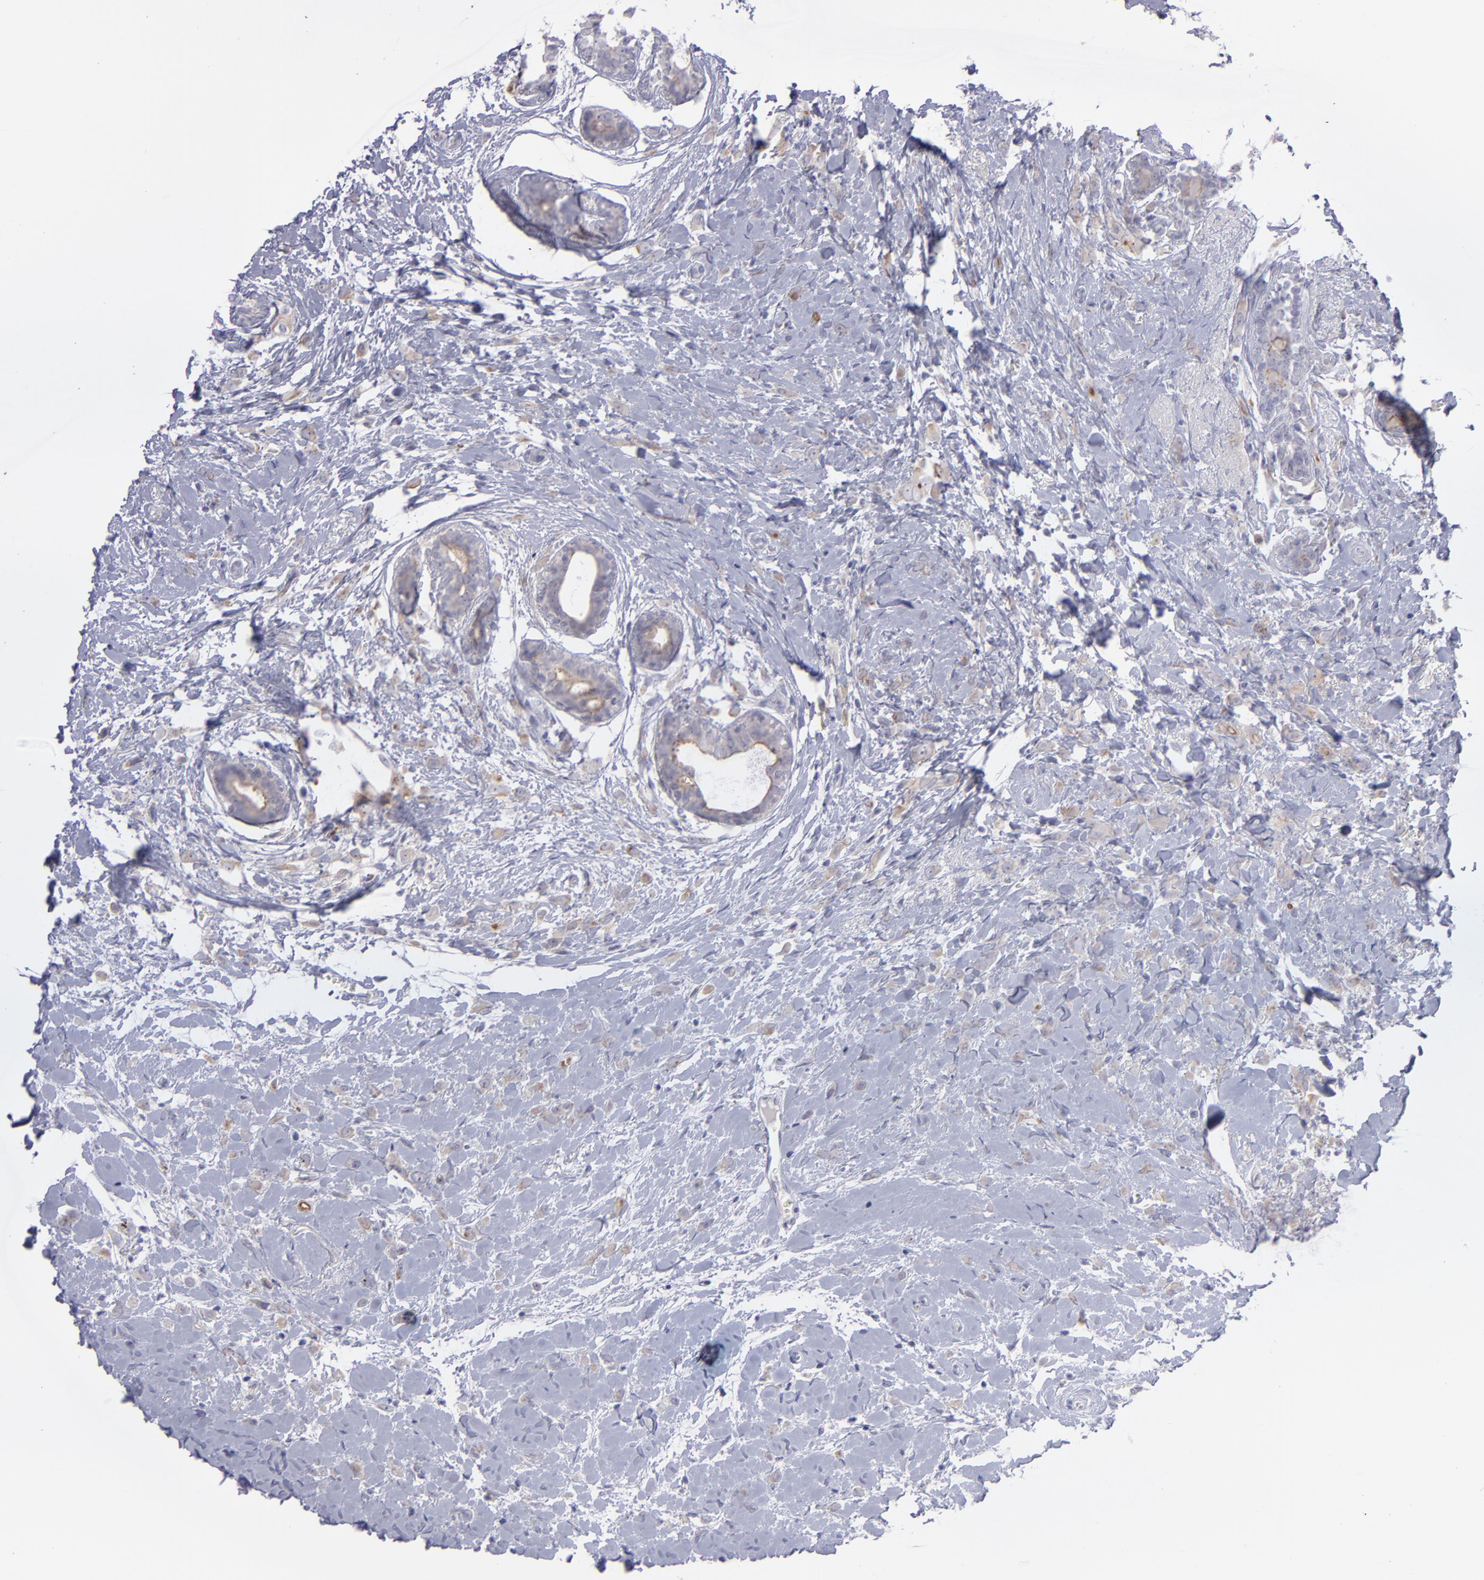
{"staining": {"intensity": "weak", "quantity": "<25%", "location": "cytoplasmic/membranous"}, "tissue": "breast cancer", "cell_type": "Tumor cells", "image_type": "cancer", "snomed": [{"axis": "morphology", "description": "Lobular carcinoma"}, {"axis": "topography", "description": "Breast"}], "caption": "DAB immunohistochemical staining of breast lobular carcinoma displays no significant expression in tumor cells.", "gene": "EVPL", "patient": {"sex": "female", "age": 57}}